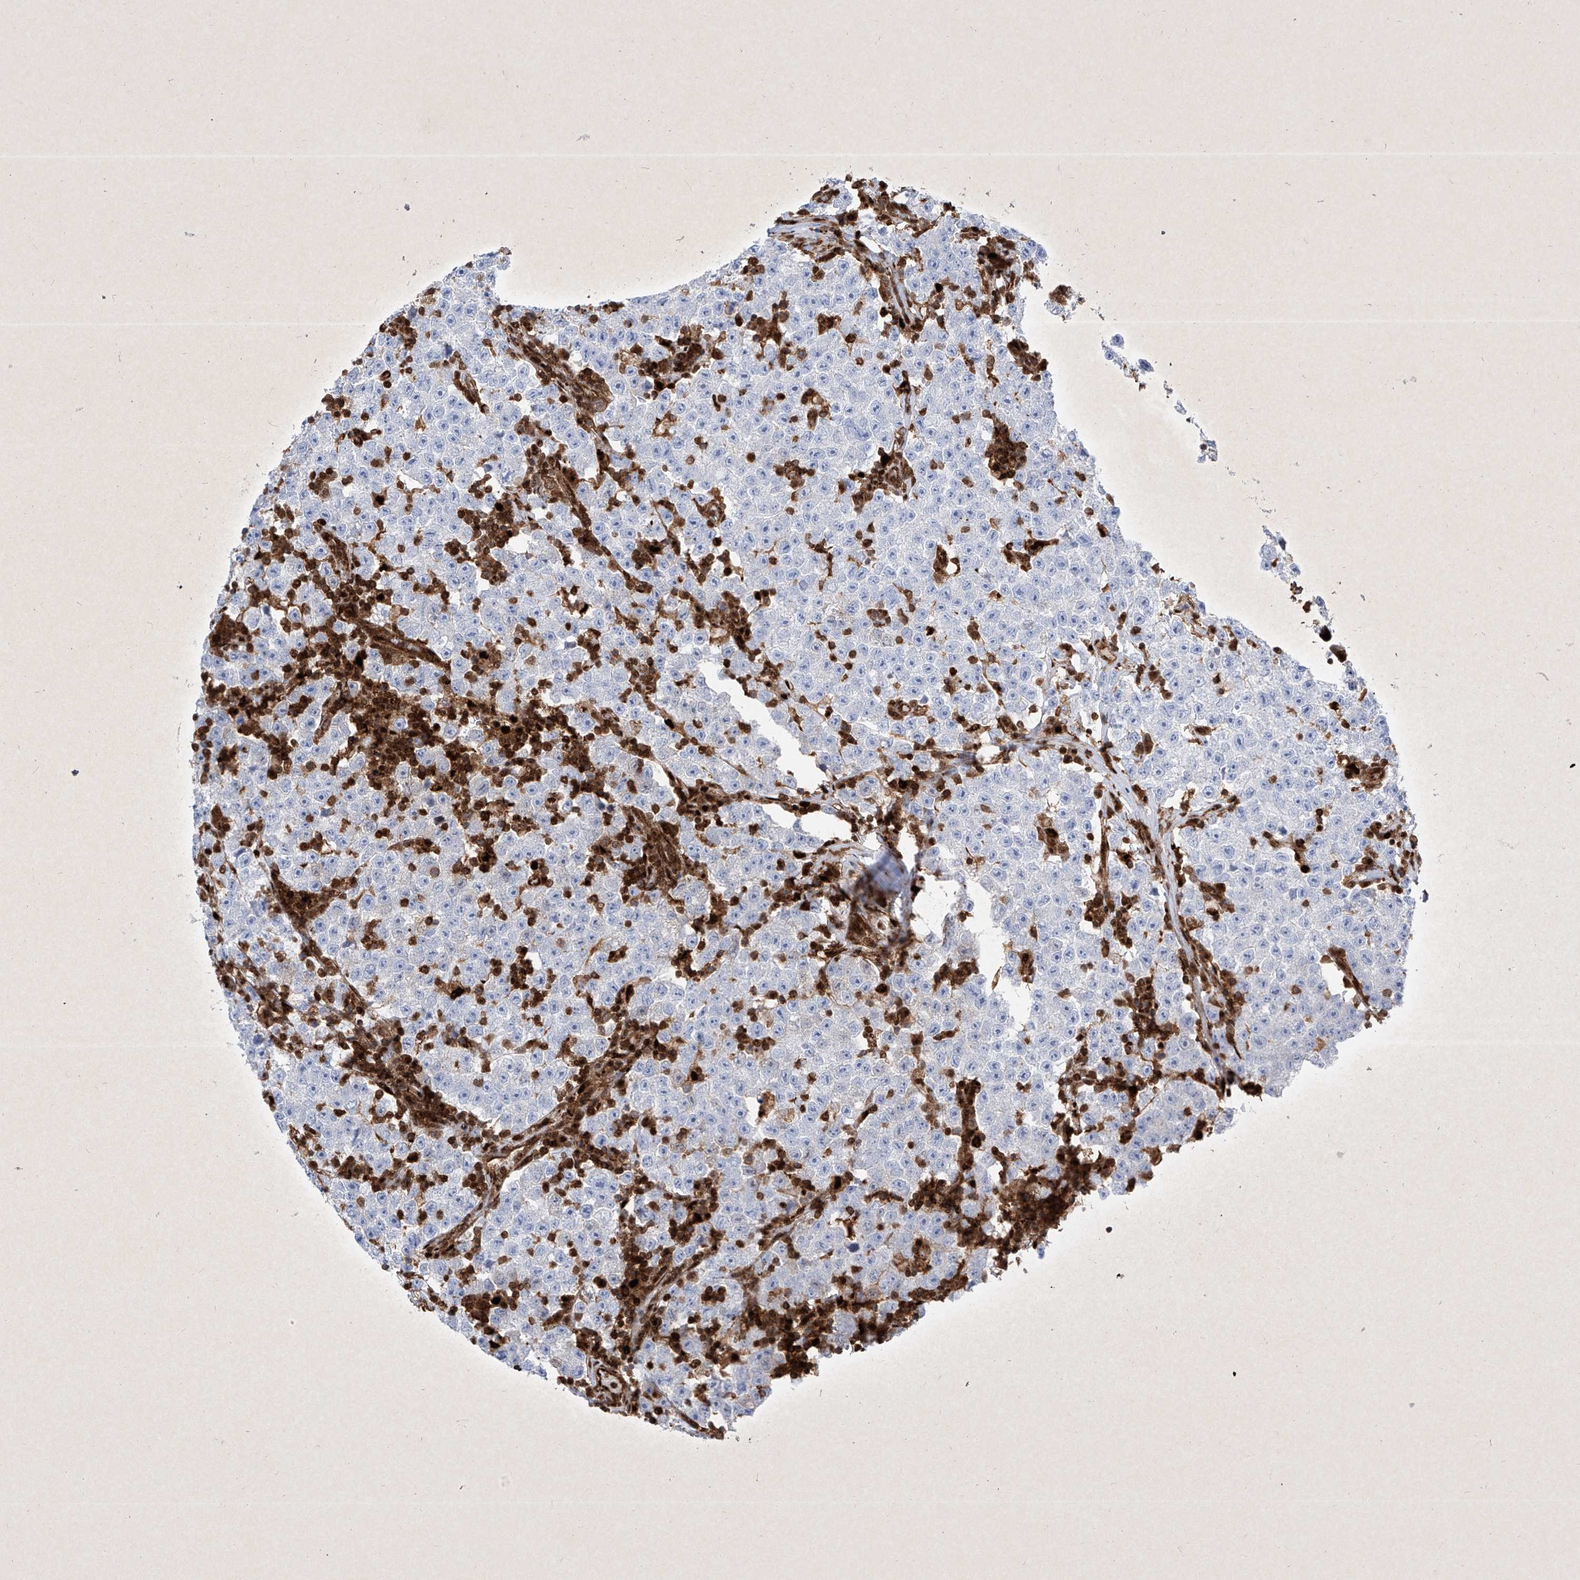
{"staining": {"intensity": "negative", "quantity": "none", "location": "none"}, "tissue": "testis cancer", "cell_type": "Tumor cells", "image_type": "cancer", "snomed": [{"axis": "morphology", "description": "Seminoma, NOS"}, {"axis": "topography", "description": "Testis"}], "caption": "The immunohistochemistry (IHC) image has no significant staining in tumor cells of testis cancer tissue.", "gene": "PSMB10", "patient": {"sex": "male", "age": 22}}